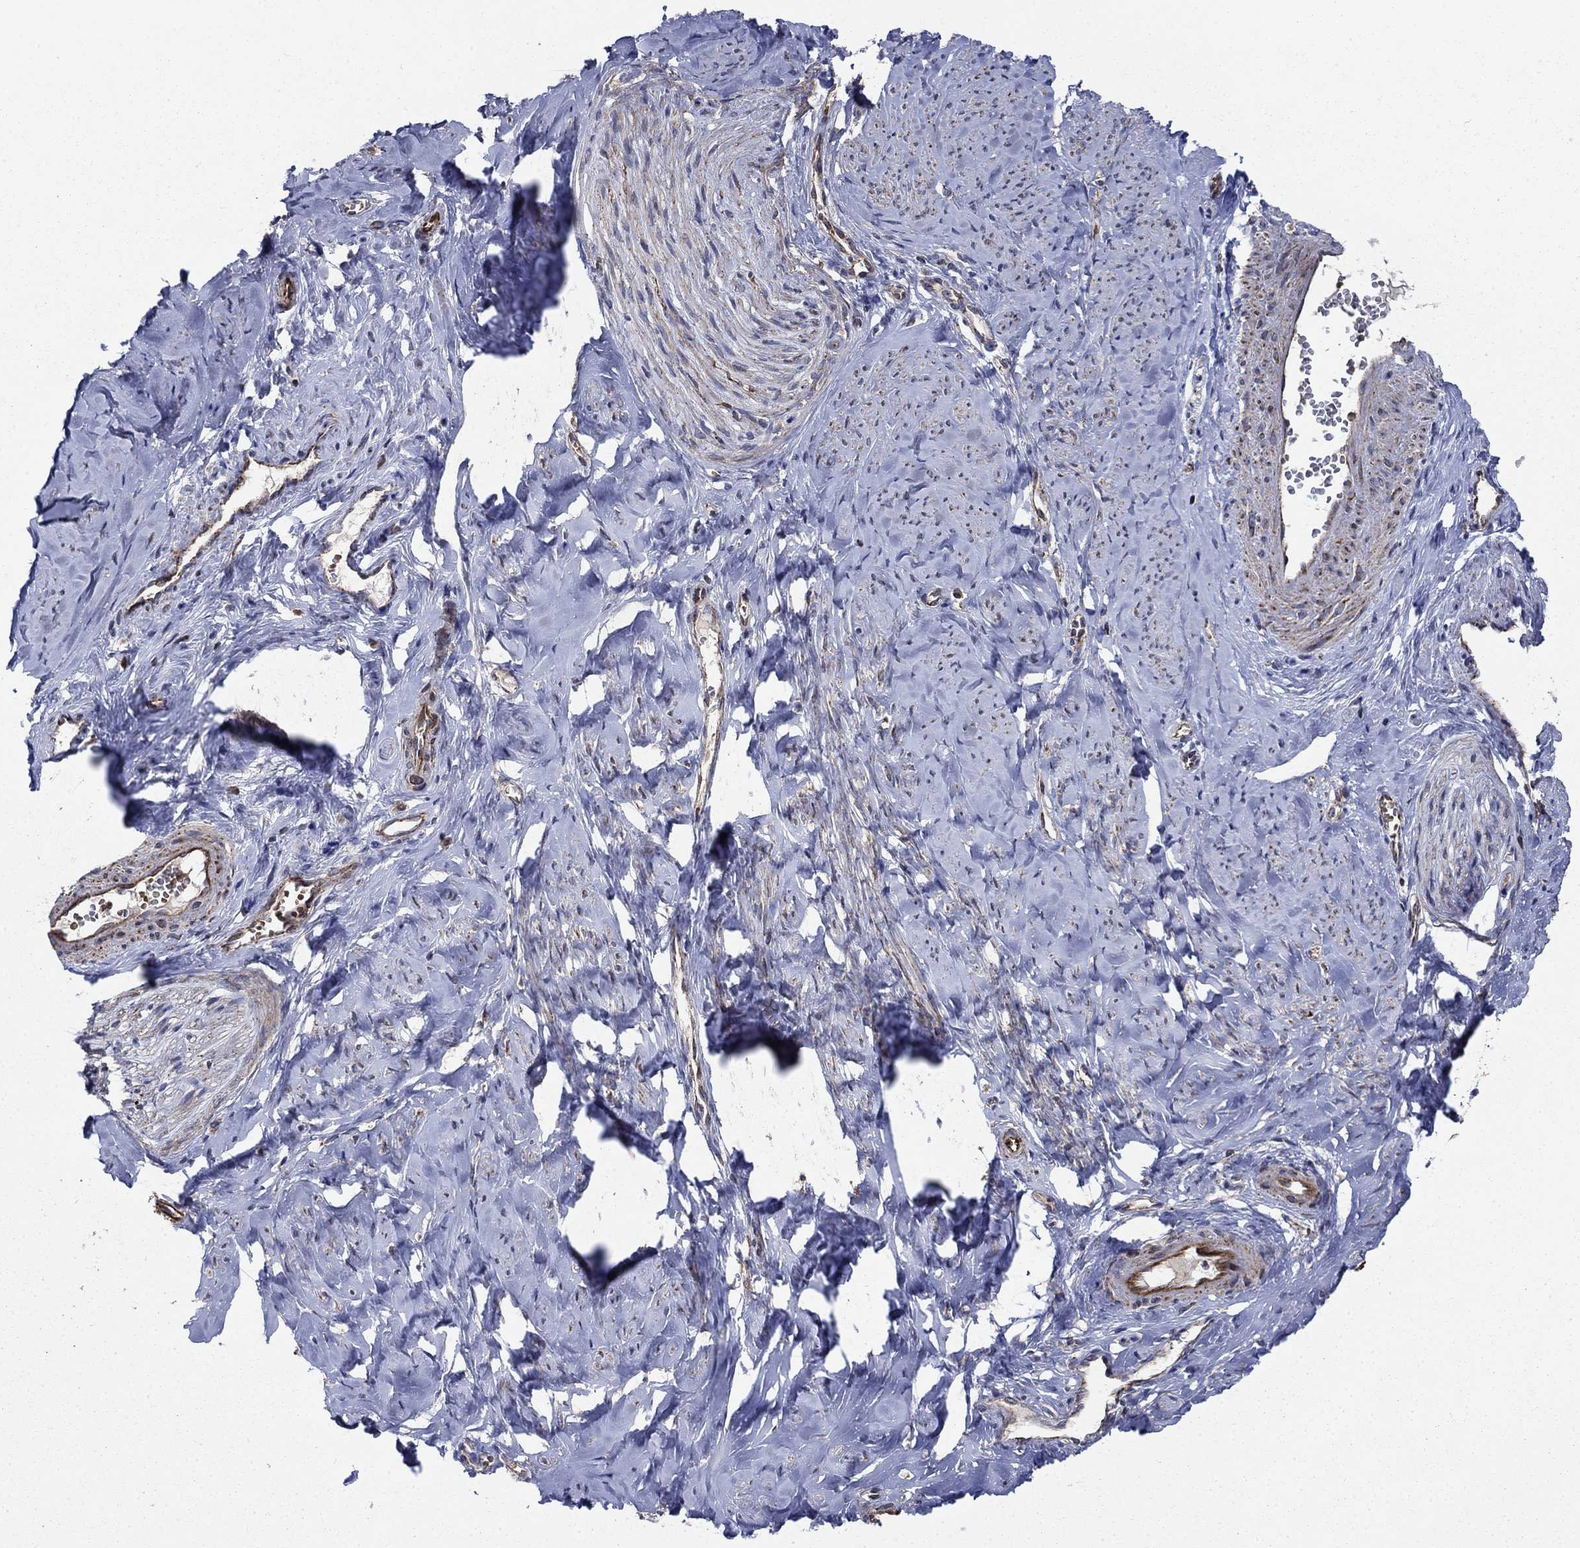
{"staining": {"intensity": "weak", "quantity": ">75%", "location": "cytoplasmic/membranous"}, "tissue": "smooth muscle", "cell_type": "Smooth muscle cells", "image_type": "normal", "snomed": [{"axis": "morphology", "description": "Normal tissue, NOS"}, {"axis": "topography", "description": "Smooth muscle"}], "caption": "Weak cytoplasmic/membranous expression is identified in about >75% of smooth muscle cells in benign smooth muscle.", "gene": "RNF19B", "patient": {"sex": "female", "age": 48}}